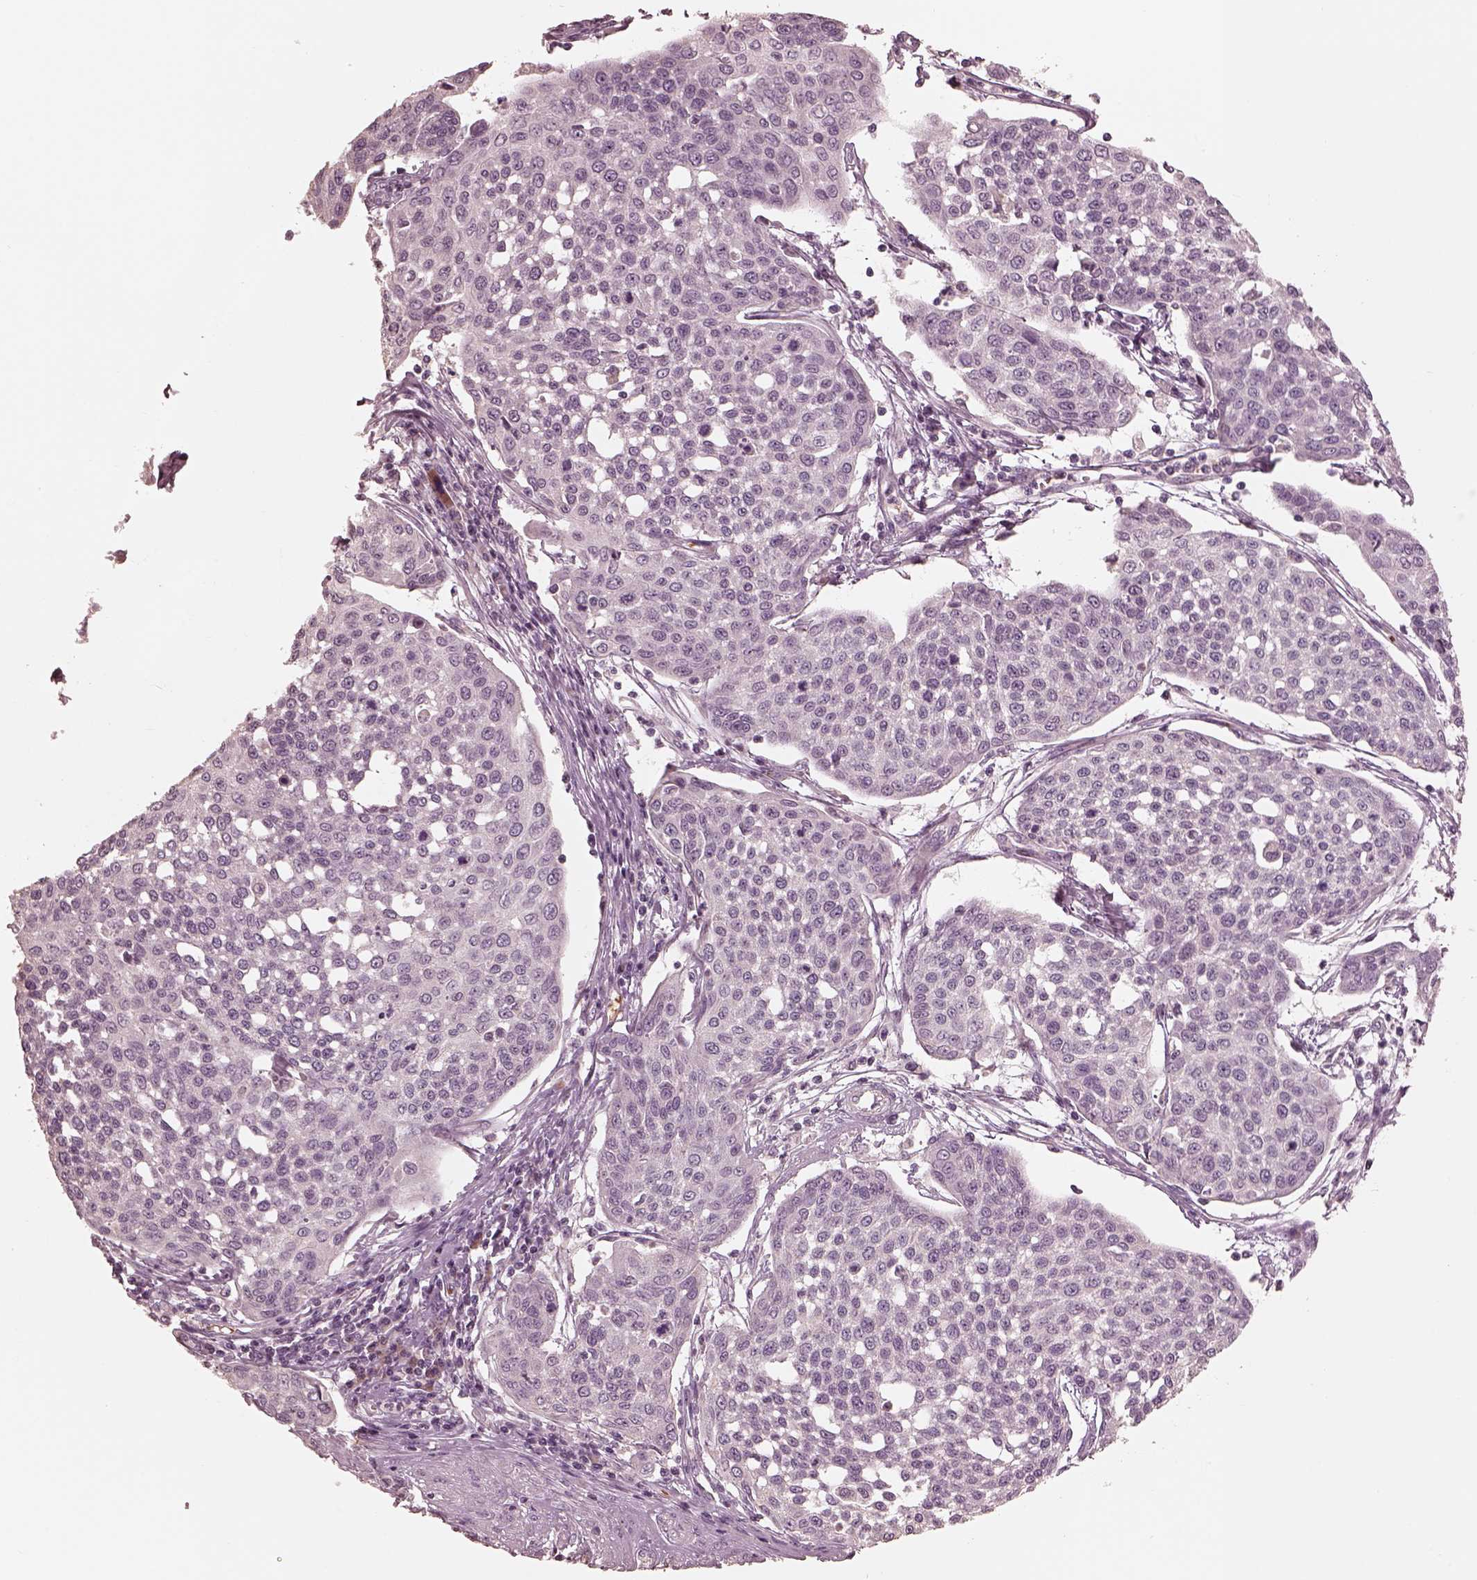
{"staining": {"intensity": "negative", "quantity": "none", "location": "none"}, "tissue": "cervical cancer", "cell_type": "Tumor cells", "image_type": "cancer", "snomed": [{"axis": "morphology", "description": "Squamous cell carcinoma, NOS"}, {"axis": "topography", "description": "Cervix"}], "caption": "There is no significant staining in tumor cells of cervical cancer.", "gene": "ANKLE1", "patient": {"sex": "female", "age": 34}}